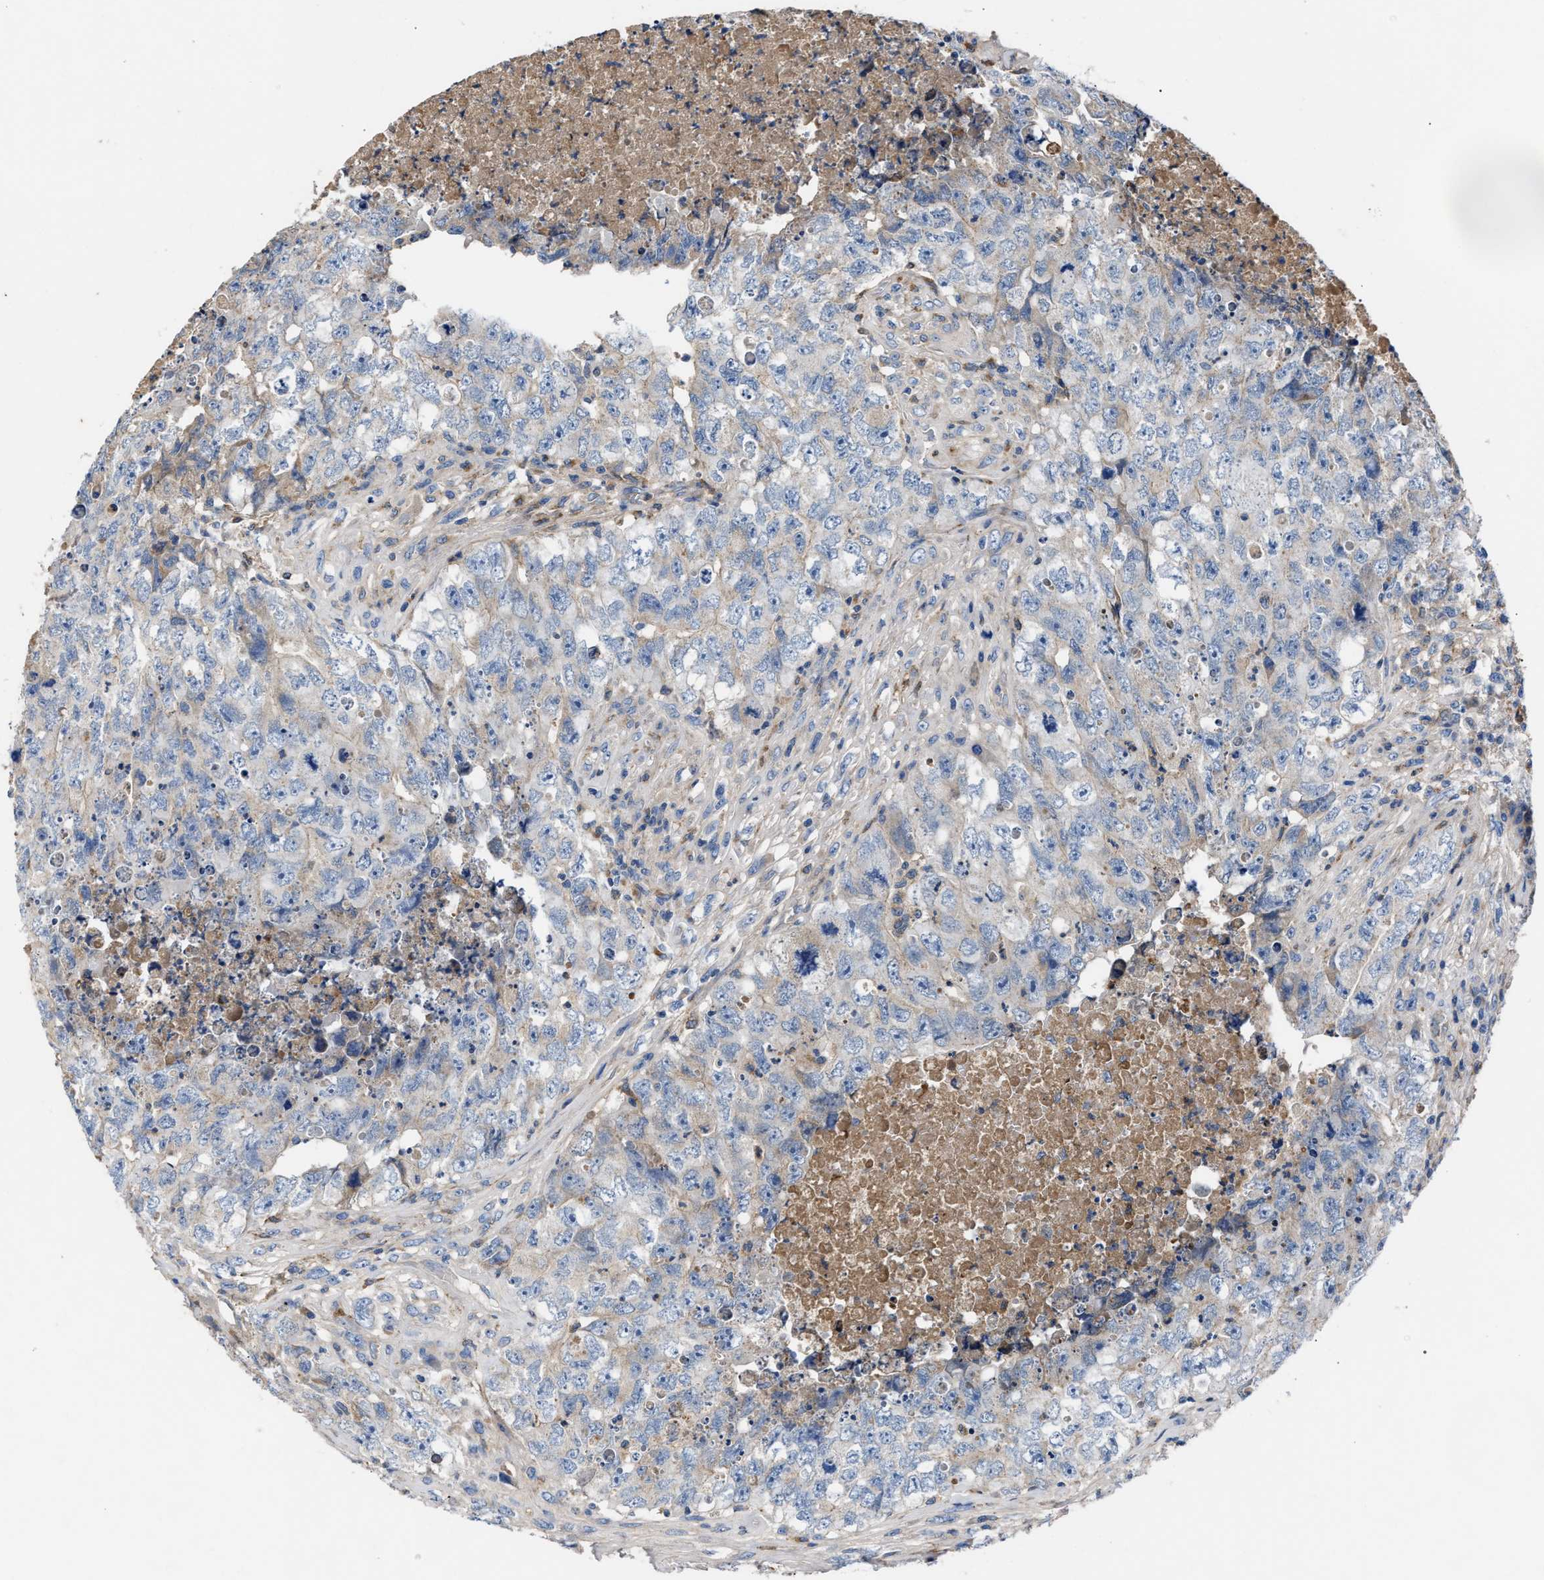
{"staining": {"intensity": "negative", "quantity": "none", "location": "none"}, "tissue": "testis cancer", "cell_type": "Tumor cells", "image_type": "cancer", "snomed": [{"axis": "morphology", "description": "Carcinoma, Embryonal, NOS"}, {"axis": "topography", "description": "Testis"}], "caption": "Tumor cells are negative for protein expression in human testis embryonal carcinoma.", "gene": "CCDC171", "patient": {"sex": "male", "age": 32}}